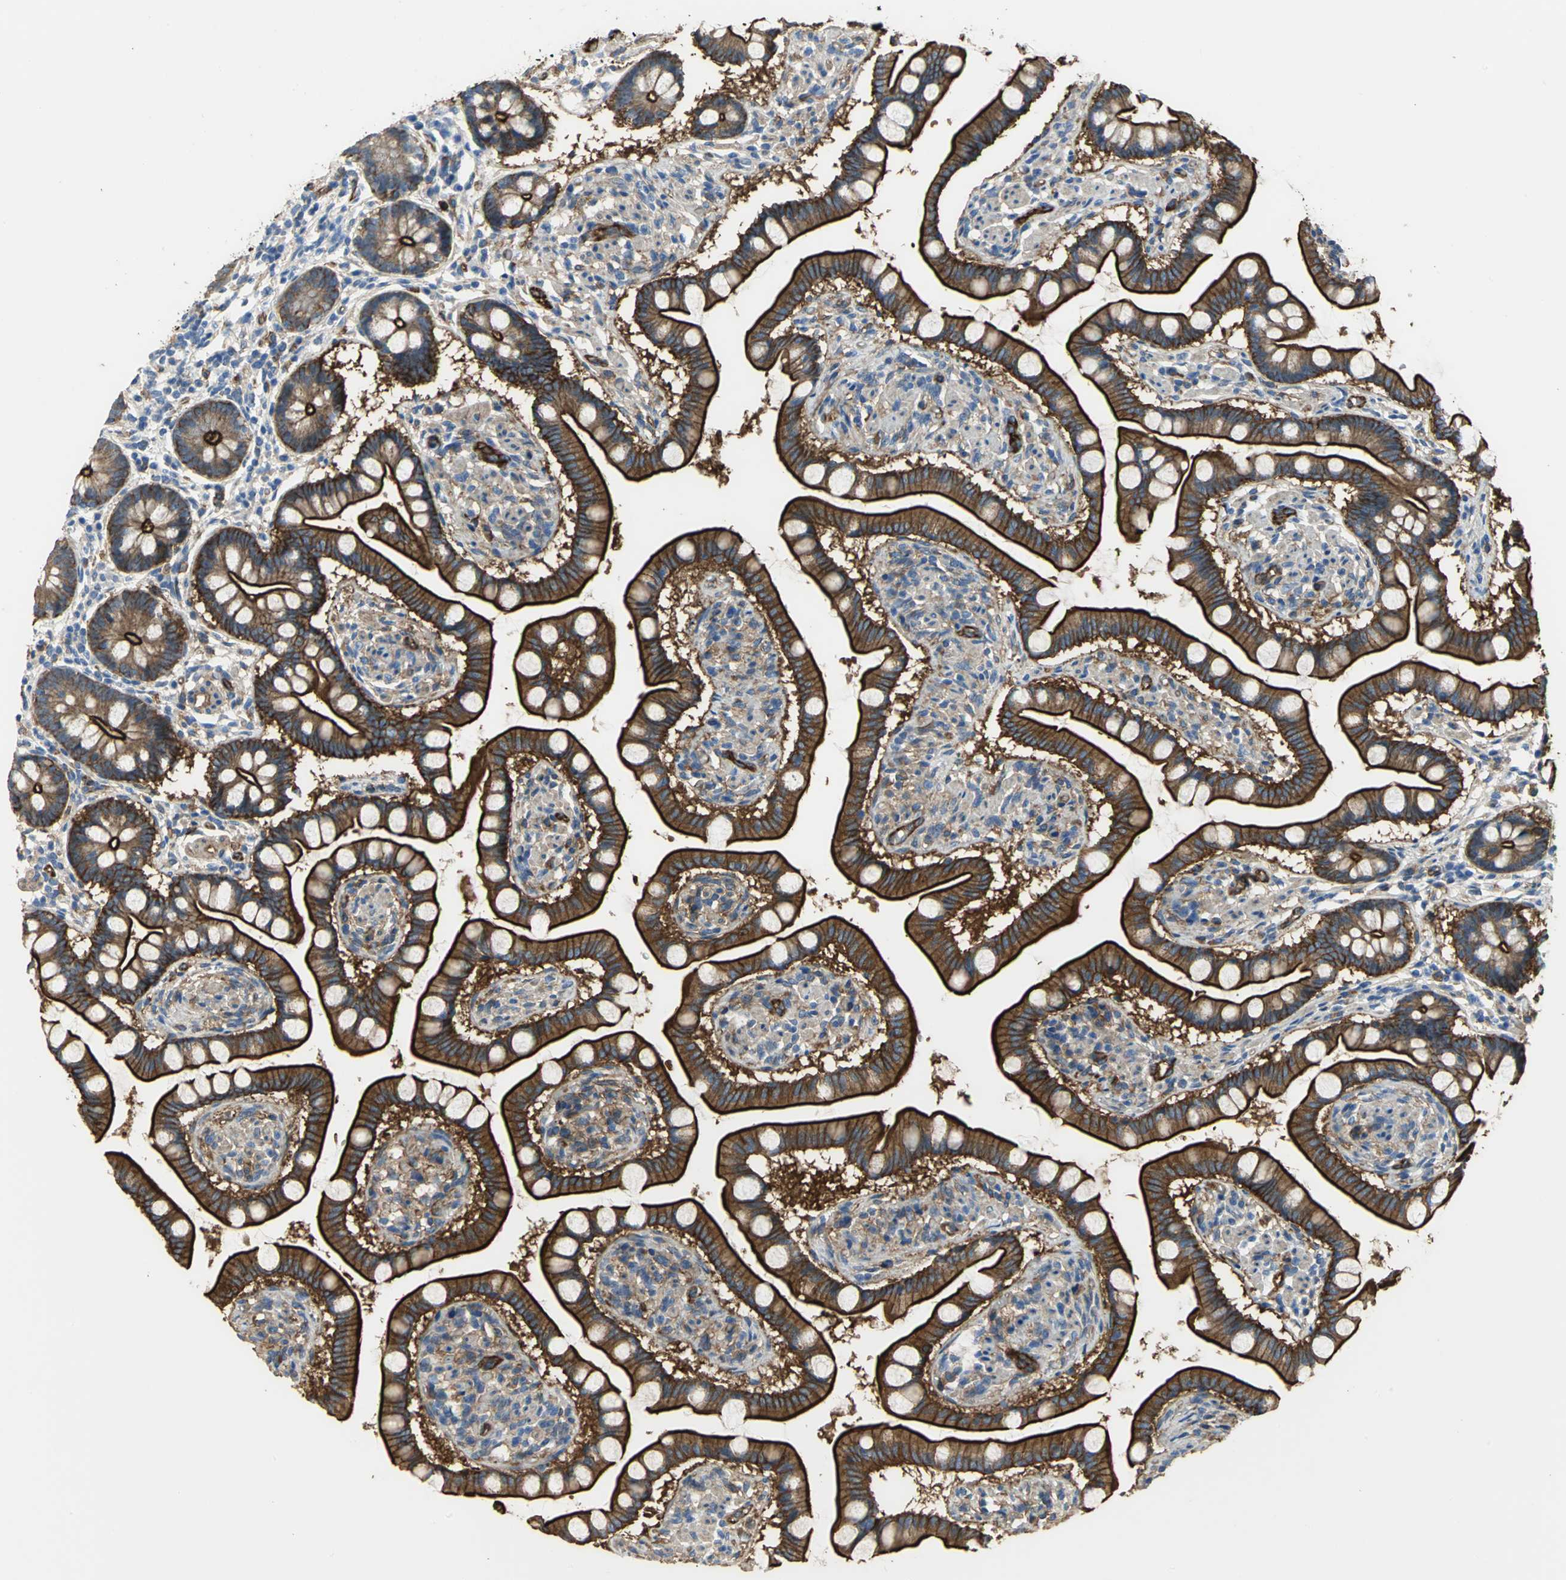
{"staining": {"intensity": "strong", "quantity": ">75%", "location": "cytoplasmic/membranous"}, "tissue": "small intestine", "cell_type": "Glandular cells", "image_type": "normal", "snomed": [{"axis": "morphology", "description": "Normal tissue, NOS"}, {"axis": "topography", "description": "Small intestine"}], "caption": "This photomicrograph demonstrates IHC staining of benign small intestine, with high strong cytoplasmic/membranous expression in about >75% of glandular cells.", "gene": "FLNB", "patient": {"sex": "male", "age": 41}}